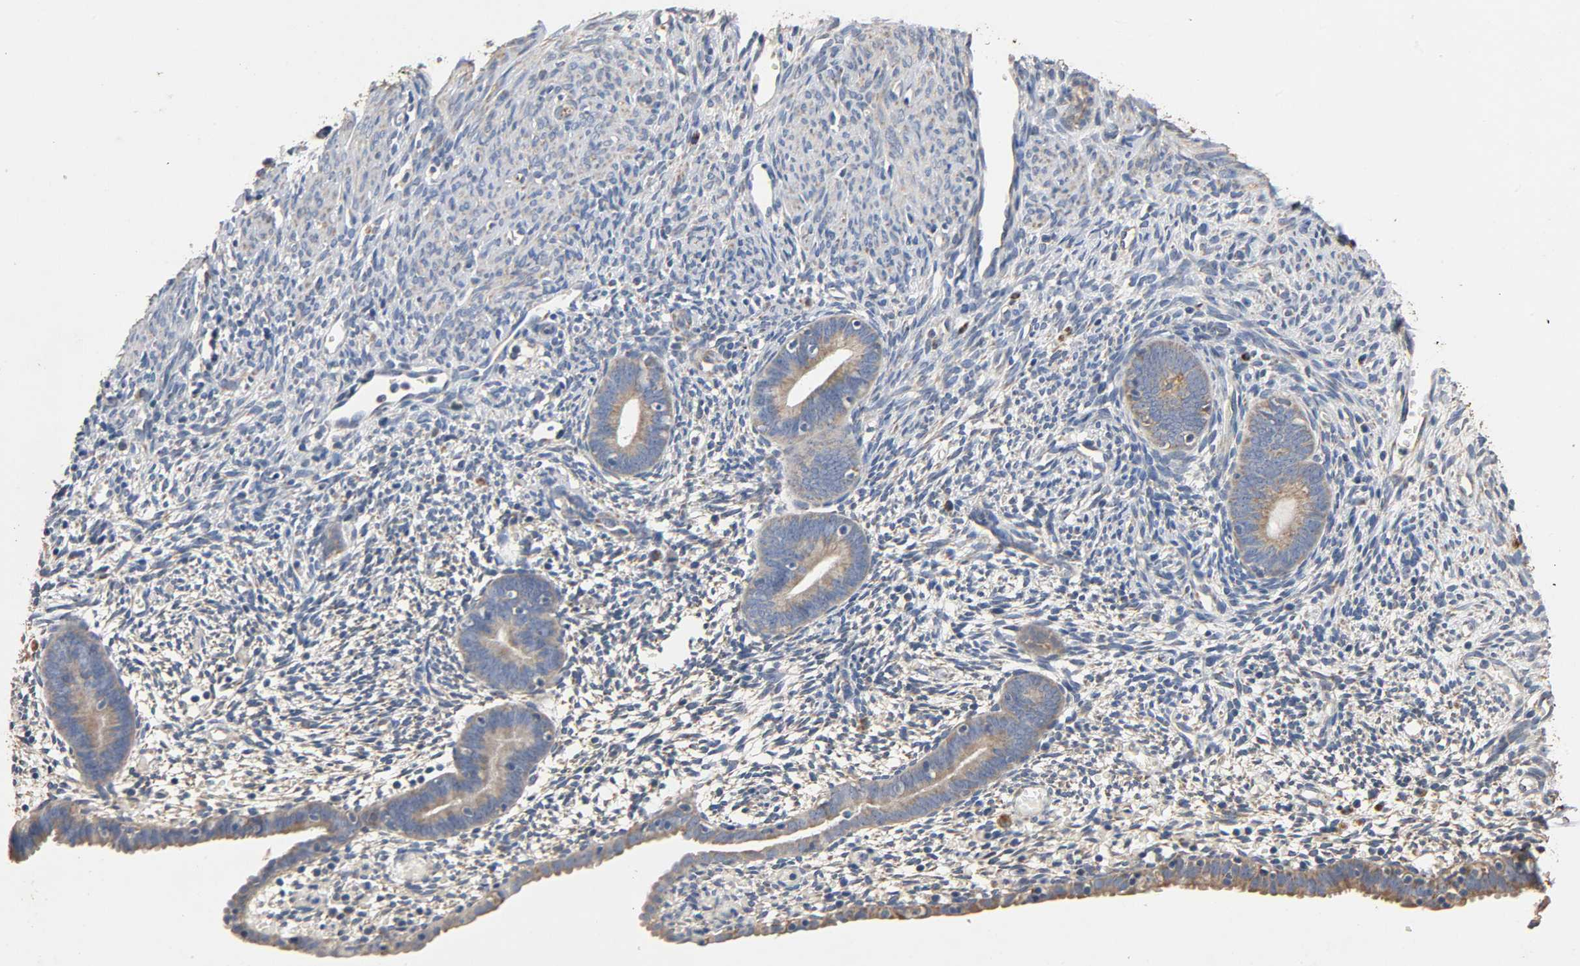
{"staining": {"intensity": "weak", "quantity": "<25%", "location": "cytoplasmic/membranous"}, "tissue": "endometrium", "cell_type": "Cells in endometrial stroma", "image_type": "normal", "snomed": [{"axis": "morphology", "description": "Normal tissue, NOS"}, {"axis": "morphology", "description": "Atrophy, NOS"}, {"axis": "topography", "description": "Uterus"}, {"axis": "topography", "description": "Endometrium"}], "caption": "Immunohistochemistry micrograph of benign endometrium stained for a protein (brown), which reveals no positivity in cells in endometrial stroma. (DAB IHC with hematoxylin counter stain).", "gene": "NDUFS3", "patient": {"sex": "female", "age": 68}}